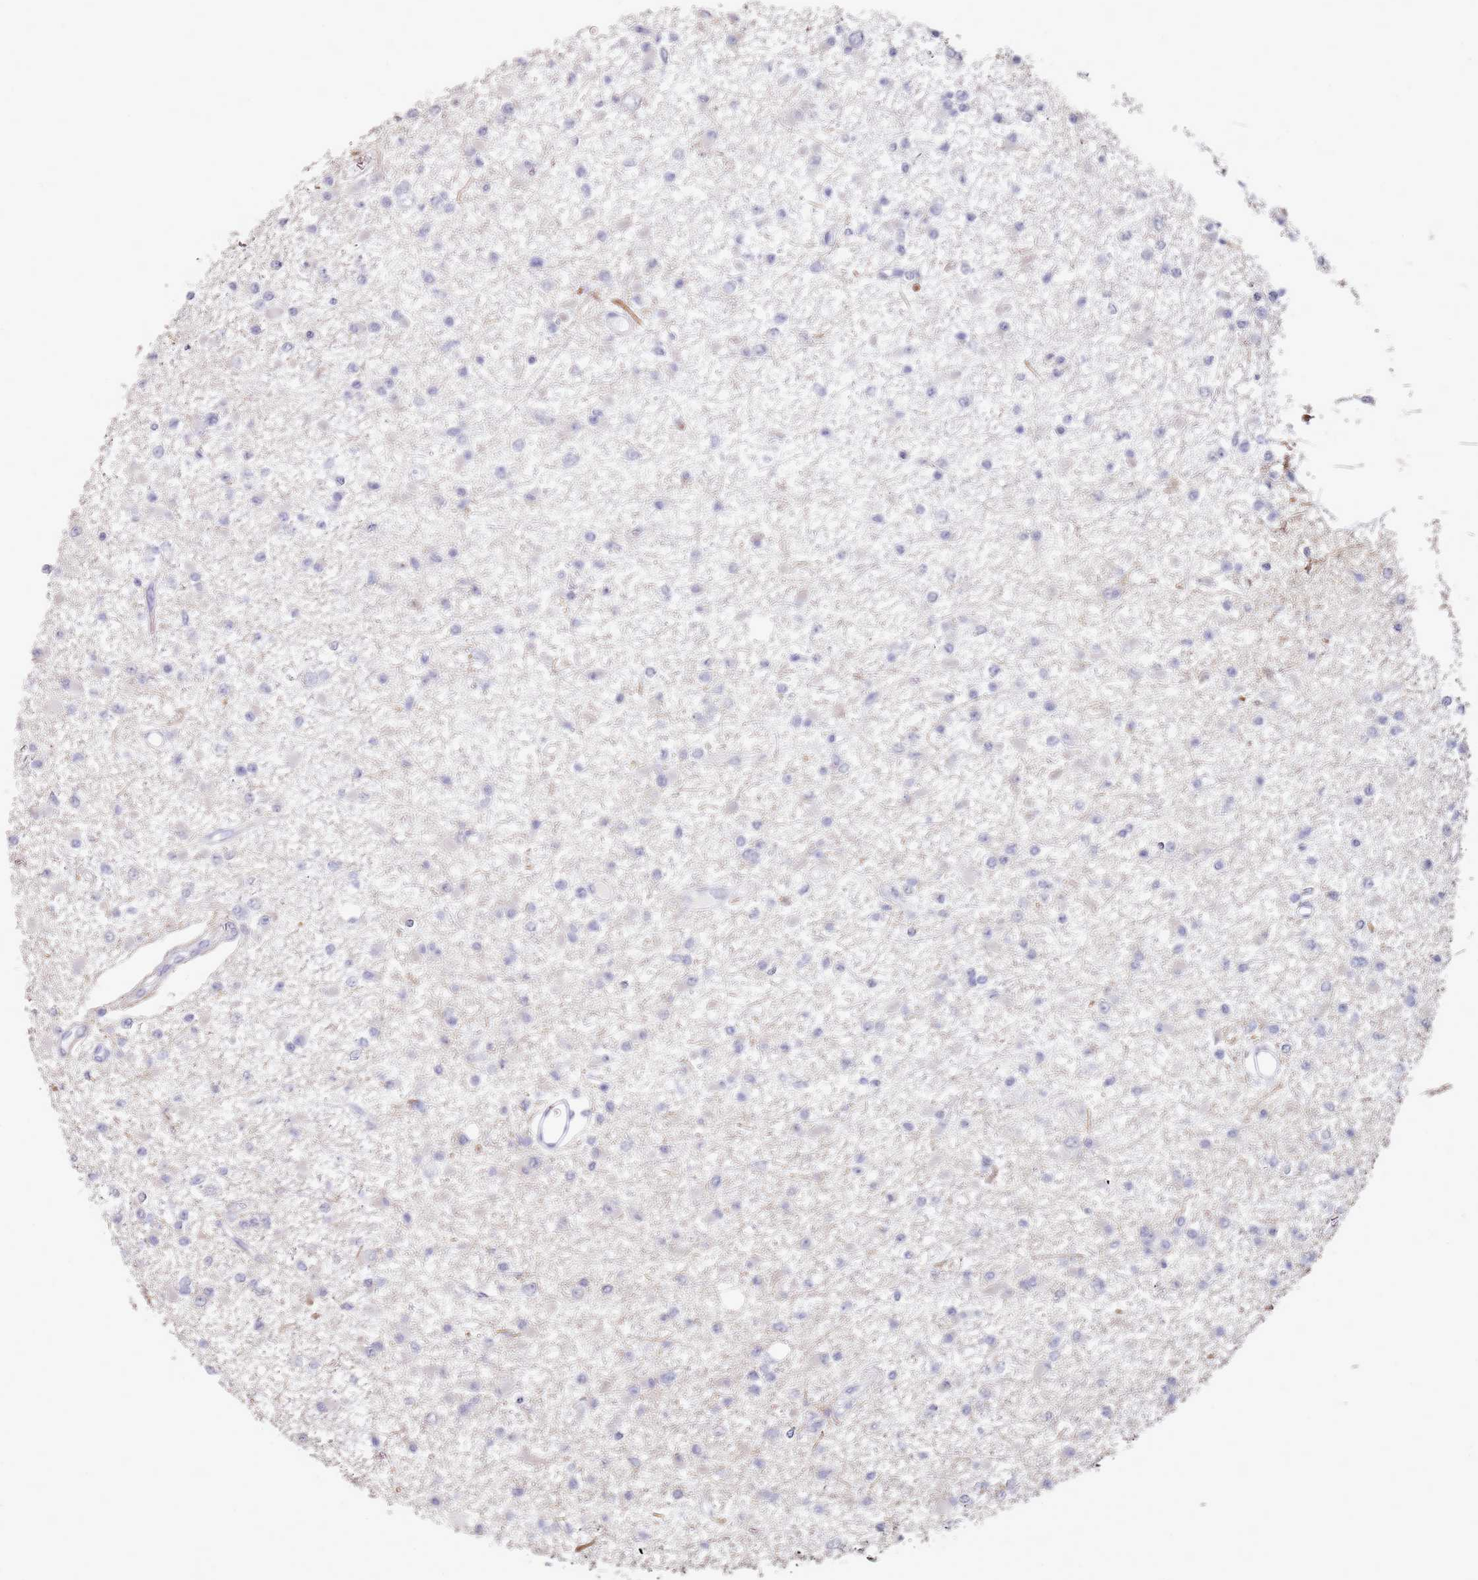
{"staining": {"intensity": "negative", "quantity": "none", "location": "none"}, "tissue": "glioma", "cell_type": "Tumor cells", "image_type": "cancer", "snomed": [{"axis": "morphology", "description": "Glioma, malignant, Low grade"}, {"axis": "topography", "description": "Brain"}], "caption": "Immunohistochemistry (IHC) histopathology image of glioma stained for a protein (brown), which displays no staining in tumor cells. (Brightfield microscopy of DAB (3,3'-diaminobenzidine) IHC at high magnification).", "gene": "DNAH11", "patient": {"sex": "female", "age": 22}}